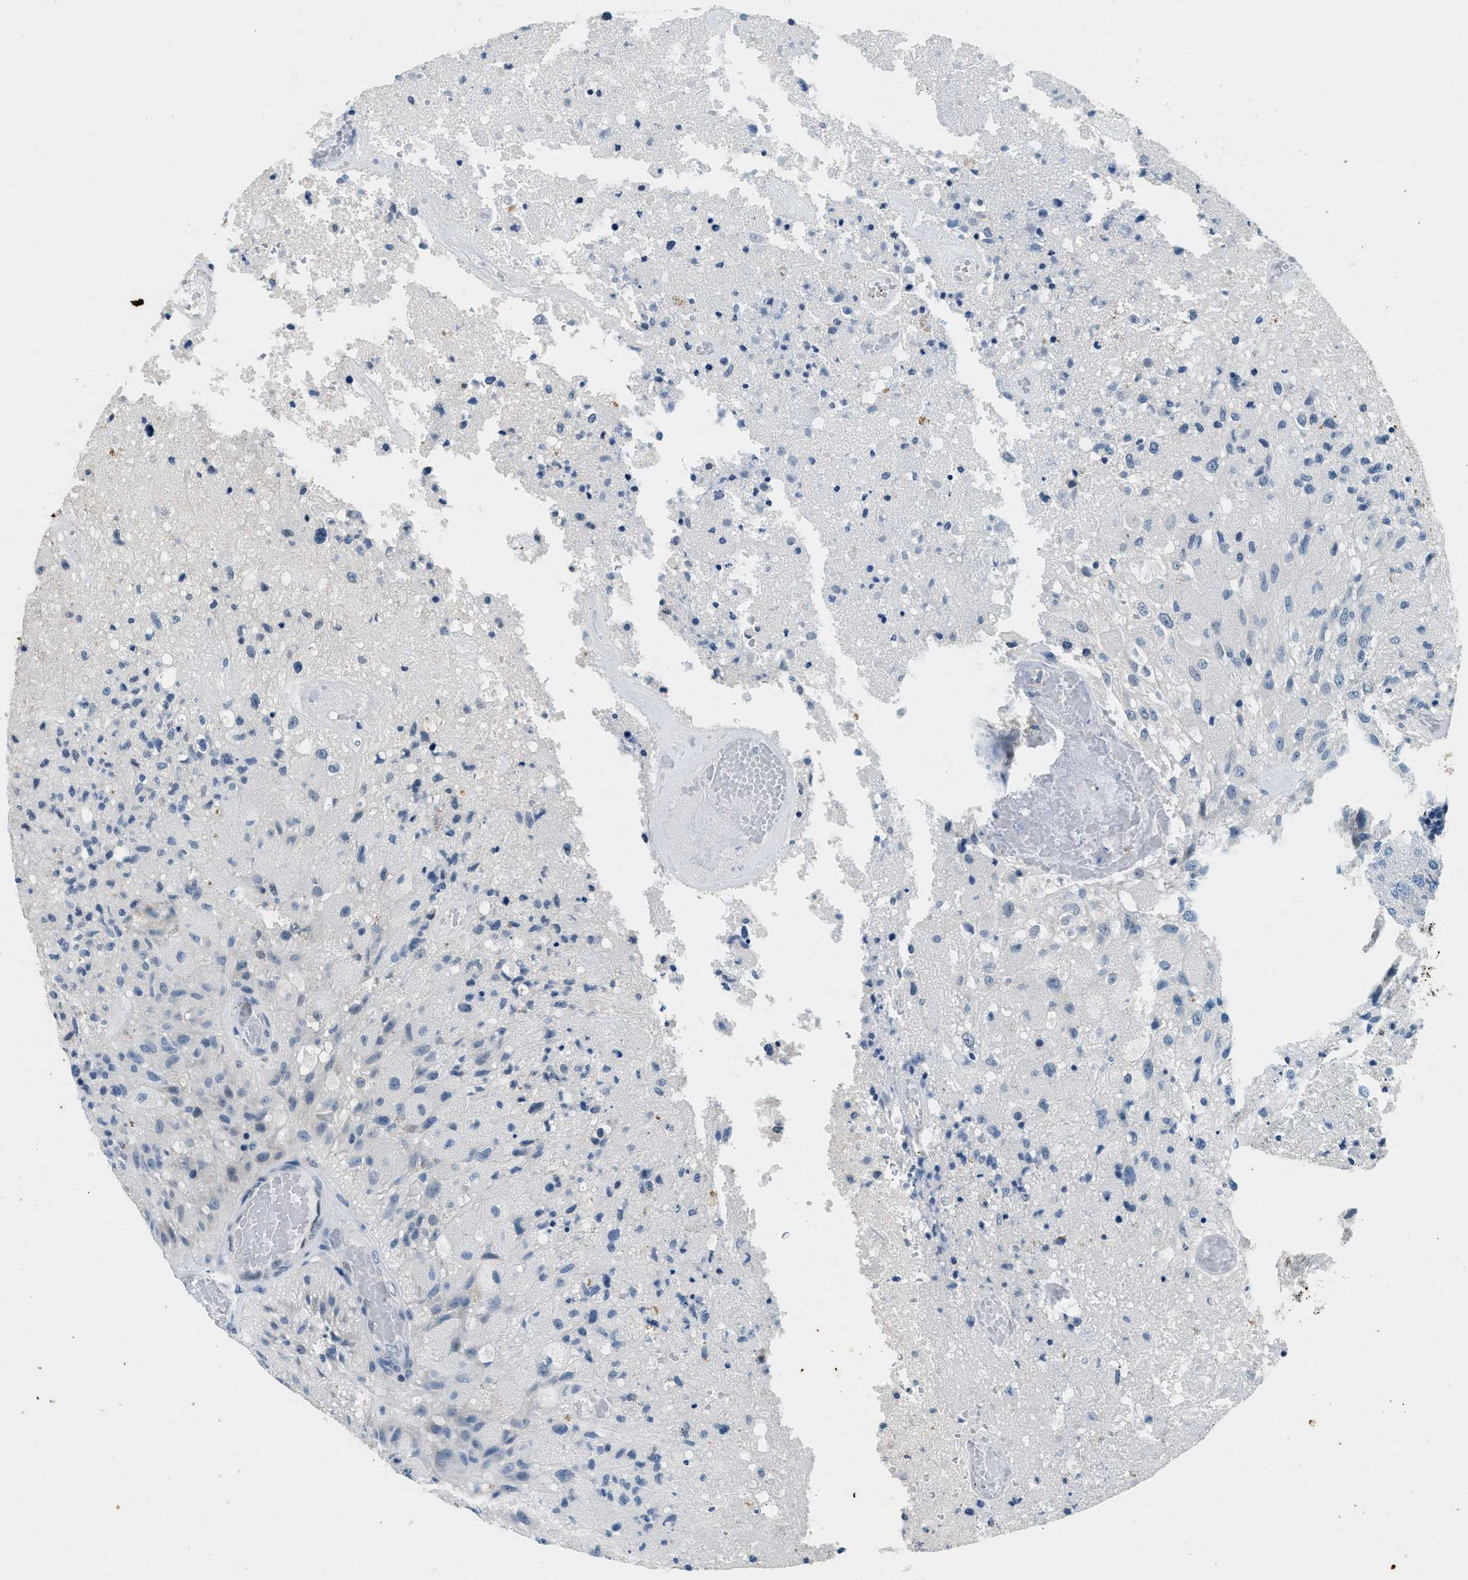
{"staining": {"intensity": "negative", "quantity": "none", "location": "none"}, "tissue": "glioma", "cell_type": "Tumor cells", "image_type": "cancer", "snomed": [{"axis": "morphology", "description": "Normal tissue, NOS"}, {"axis": "morphology", "description": "Glioma, malignant, High grade"}, {"axis": "topography", "description": "Cerebral cortex"}], "caption": "This is a photomicrograph of immunohistochemistry (IHC) staining of glioma, which shows no staining in tumor cells. (Stains: DAB immunohistochemistry (IHC) with hematoxylin counter stain, Microscopy: brightfield microscopy at high magnification).", "gene": "CFAP20", "patient": {"sex": "male", "age": 77}}